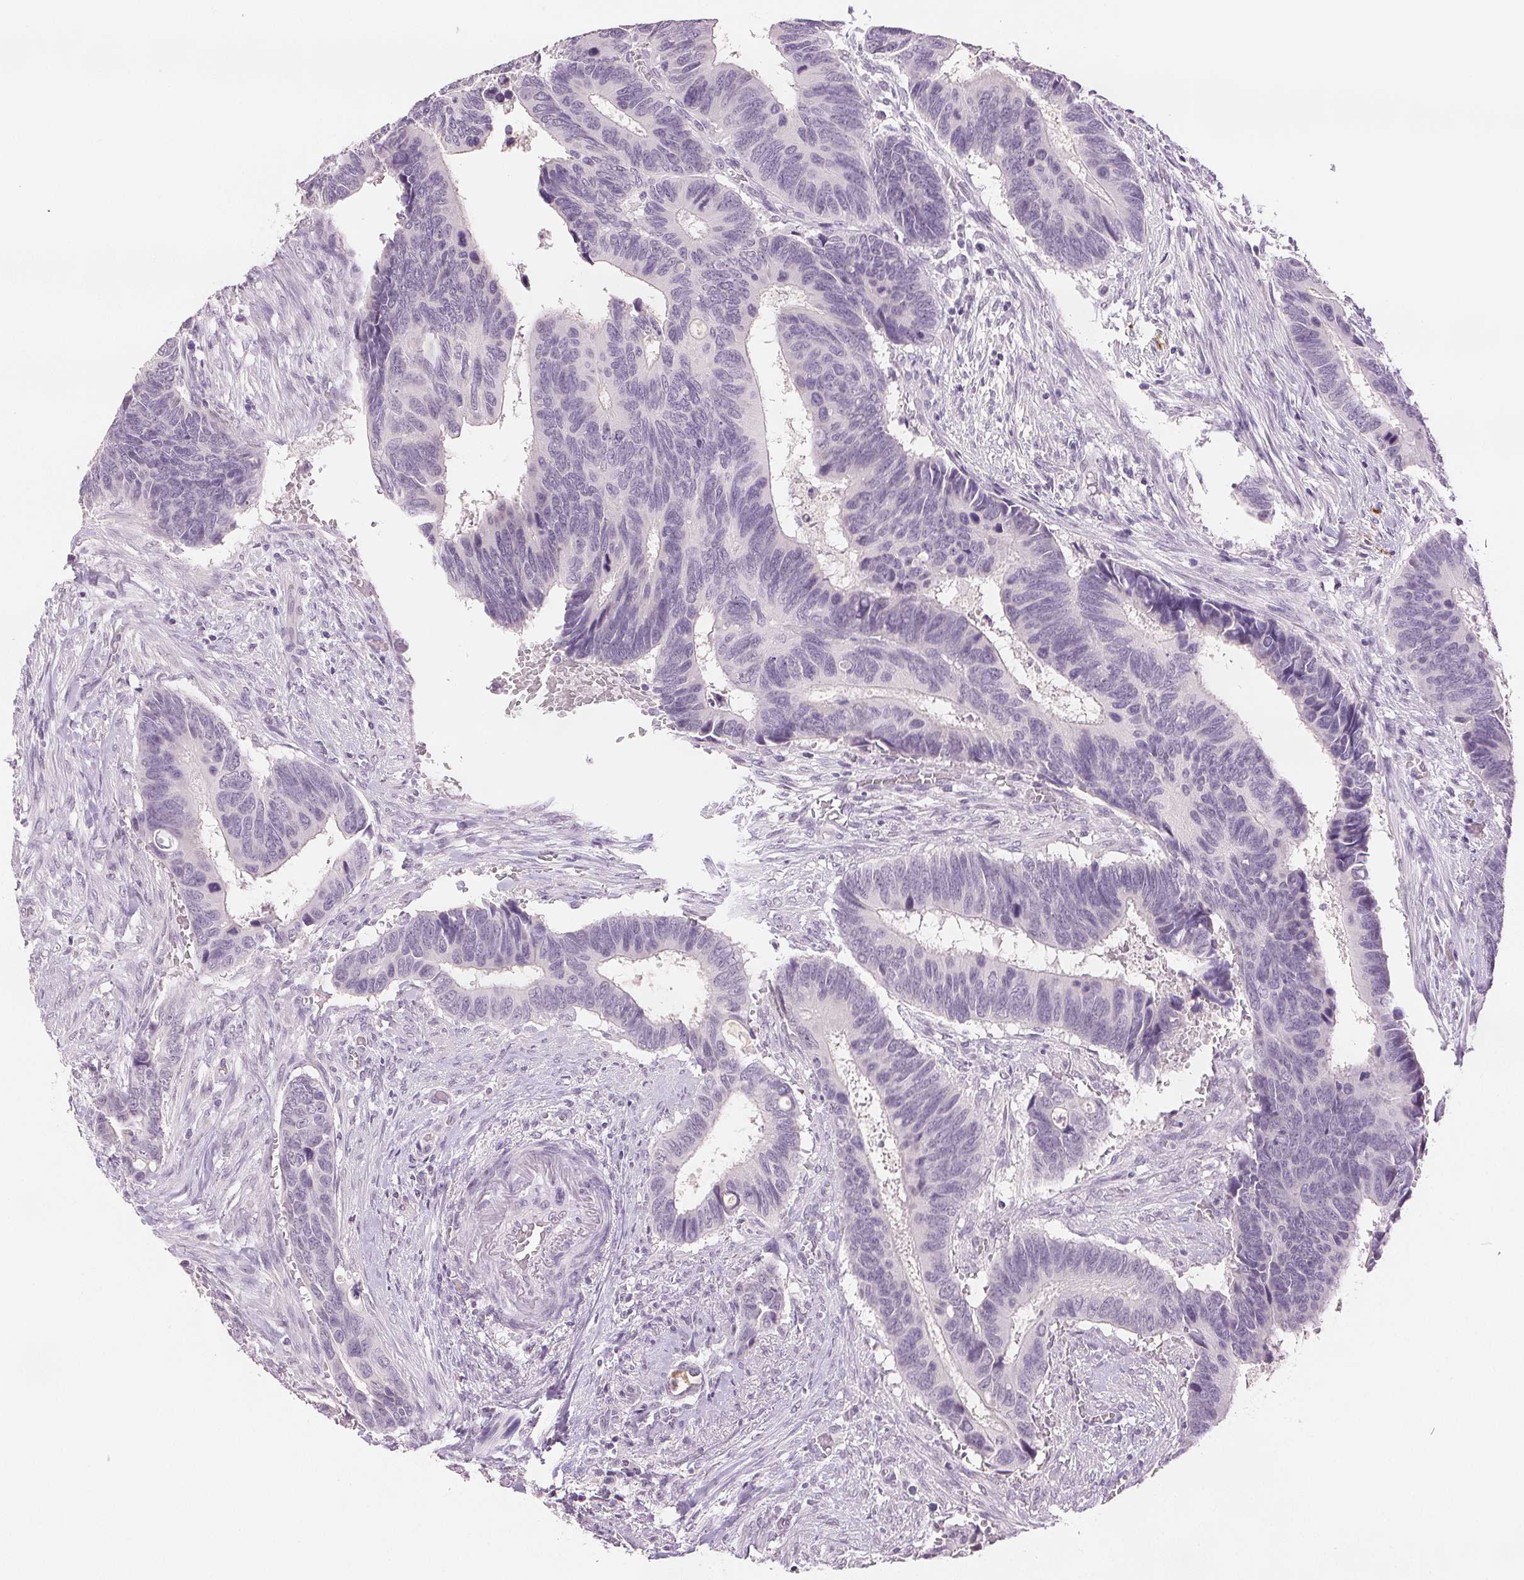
{"staining": {"intensity": "negative", "quantity": "none", "location": "none"}, "tissue": "colorectal cancer", "cell_type": "Tumor cells", "image_type": "cancer", "snomed": [{"axis": "morphology", "description": "Adenocarcinoma, NOS"}, {"axis": "topography", "description": "Colon"}], "caption": "High power microscopy image of an immunohistochemistry histopathology image of colorectal adenocarcinoma, revealing no significant expression in tumor cells.", "gene": "SCGN", "patient": {"sex": "male", "age": 49}}